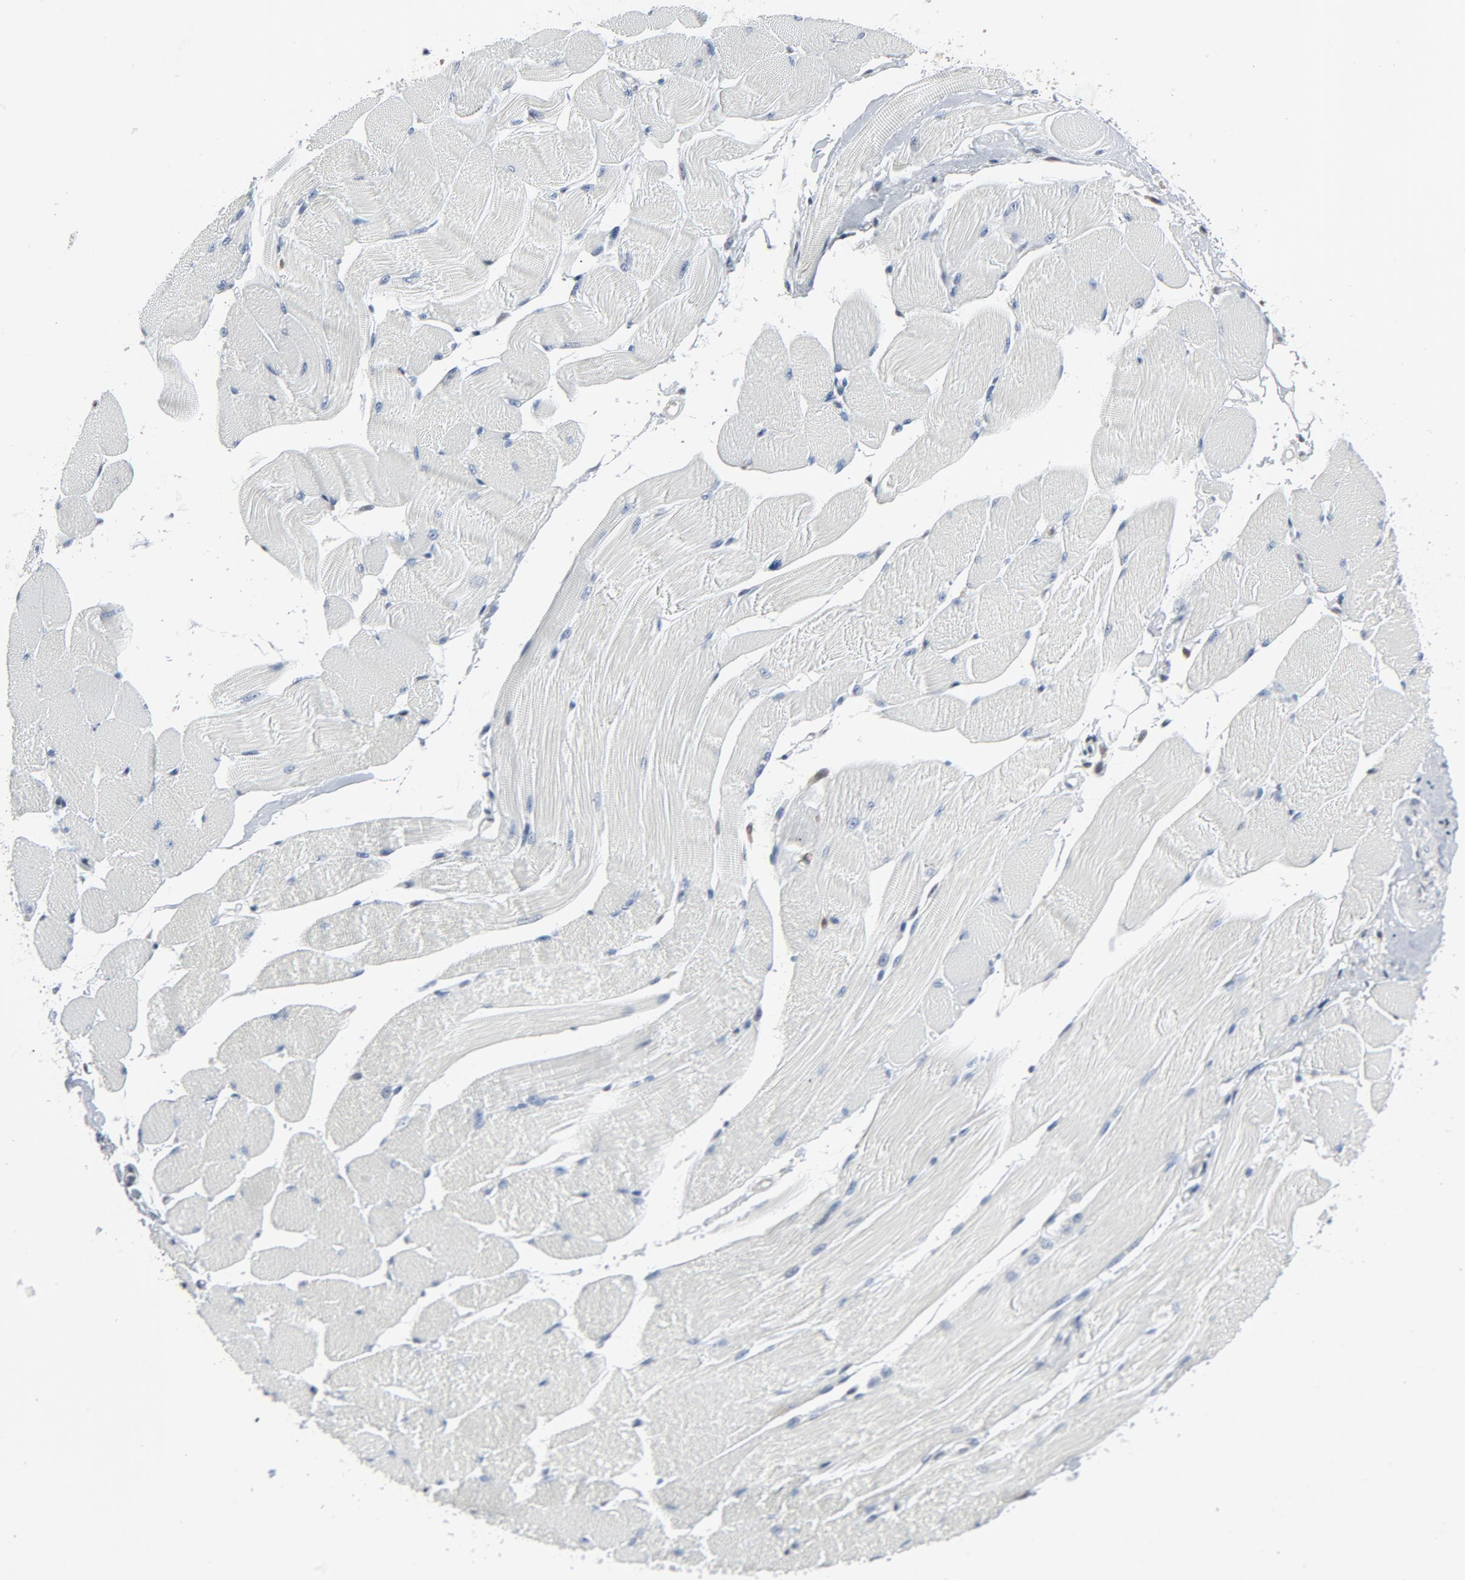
{"staining": {"intensity": "negative", "quantity": "none", "location": "none"}, "tissue": "skeletal muscle", "cell_type": "Myocytes", "image_type": "normal", "snomed": [{"axis": "morphology", "description": "Normal tissue, NOS"}, {"axis": "topography", "description": "Skeletal muscle"}, {"axis": "topography", "description": "Peripheral nerve tissue"}], "caption": "An immunohistochemistry (IHC) histopathology image of unremarkable skeletal muscle is shown. There is no staining in myocytes of skeletal muscle.", "gene": "STAT5A", "patient": {"sex": "female", "age": 84}}